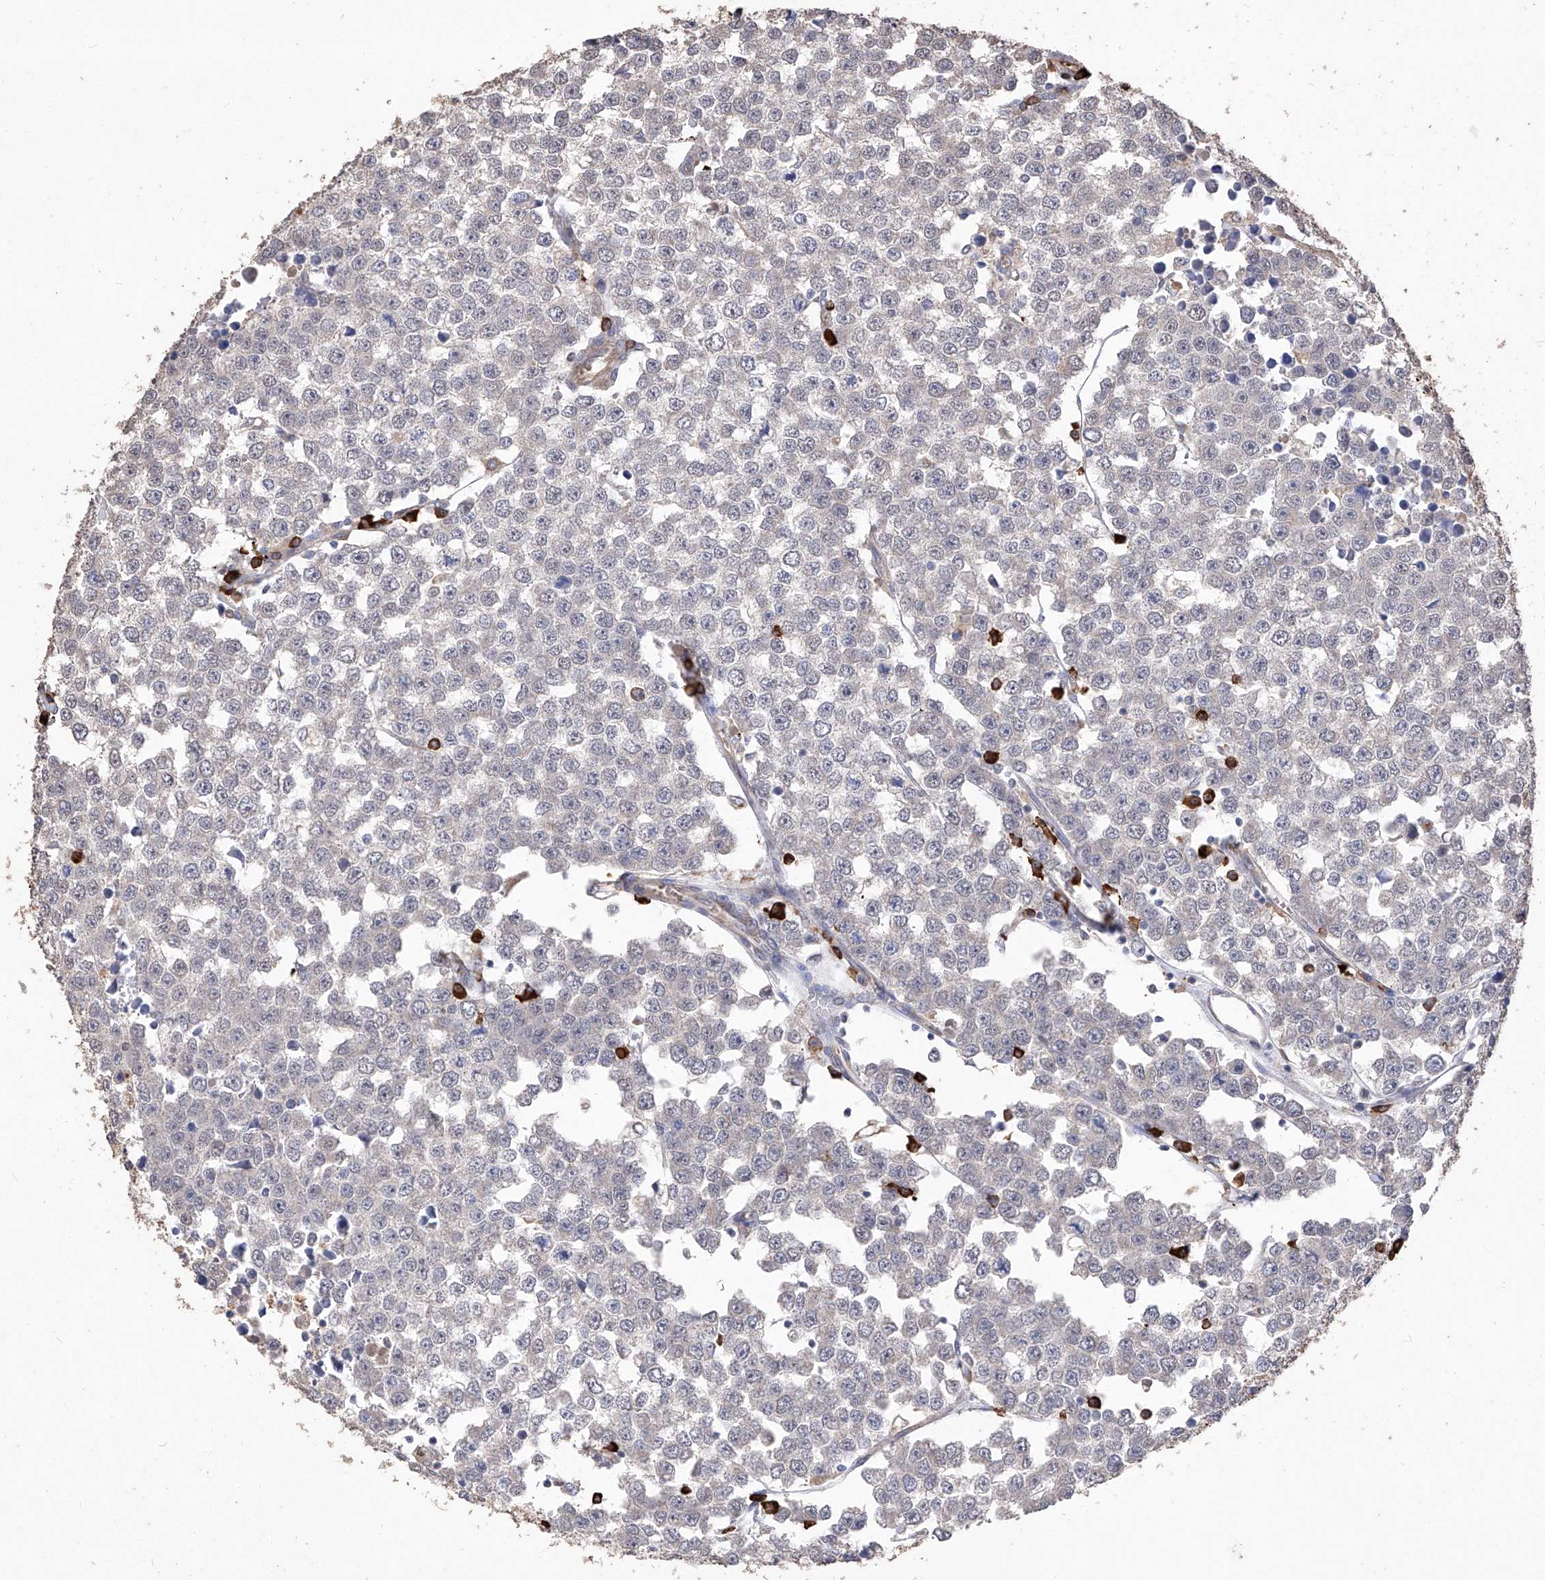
{"staining": {"intensity": "negative", "quantity": "none", "location": "none"}, "tissue": "testis cancer", "cell_type": "Tumor cells", "image_type": "cancer", "snomed": [{"axis": "morphology", "description": "Seminoma, NOS"}, {"axis": "morphology", "description": "Carcinoma, Embryonal, NOS"}, {"axis": "topography", "description": "Testis"}], "caption": "Testis seminoma was stained to show a protein in brown. There is no significant expression in tumor cells.", "gene": "EML1", "patient": {"sex": "male", "age": 52}}